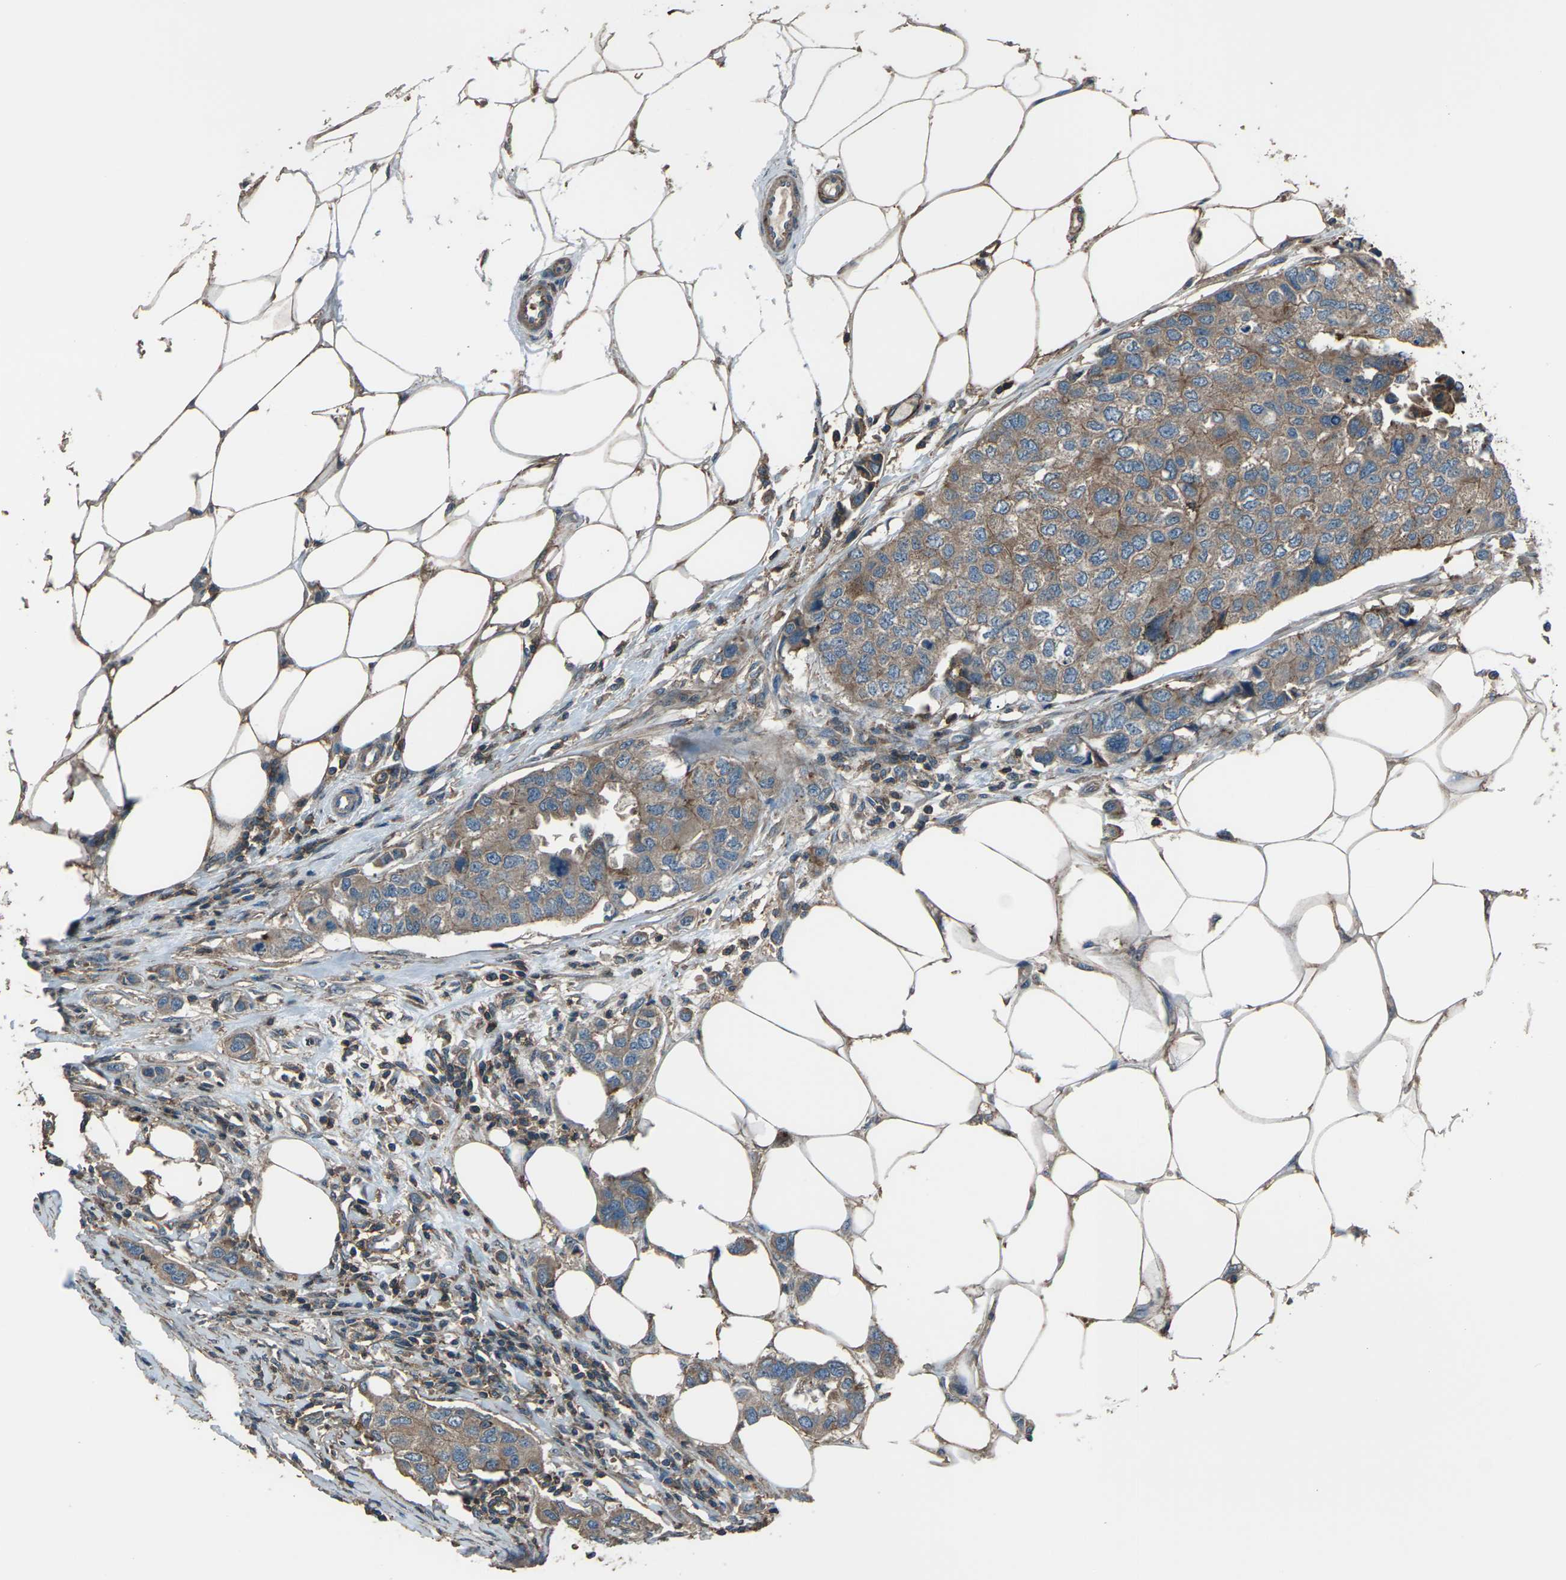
{"staining": {"intensity": "moderate", "quantity": ">75%", "location": "cytoplasmic/membranous"}, "tissue": "breast cancer", "cell_type": "Tumor cells", "image_type": "cancer", "snomed": [{"axis": "morphology", "description": "Duct carcinoma"}, {"axis": "topography", "description": "Breast"}], "caption": "Infiltrating ductal carcinoma (breast) stained with DAB (3,3'-diaminobenzidine) IHC demonstrates medium levels of moderate cytoplasmic/membranous positivity in approximately >75% of tumor cells. (brown staining indicates protein expression, while blue staining denotes nuclei).", "gene": "CMTM4", "patient": {"sex": "female", "age": 50}}